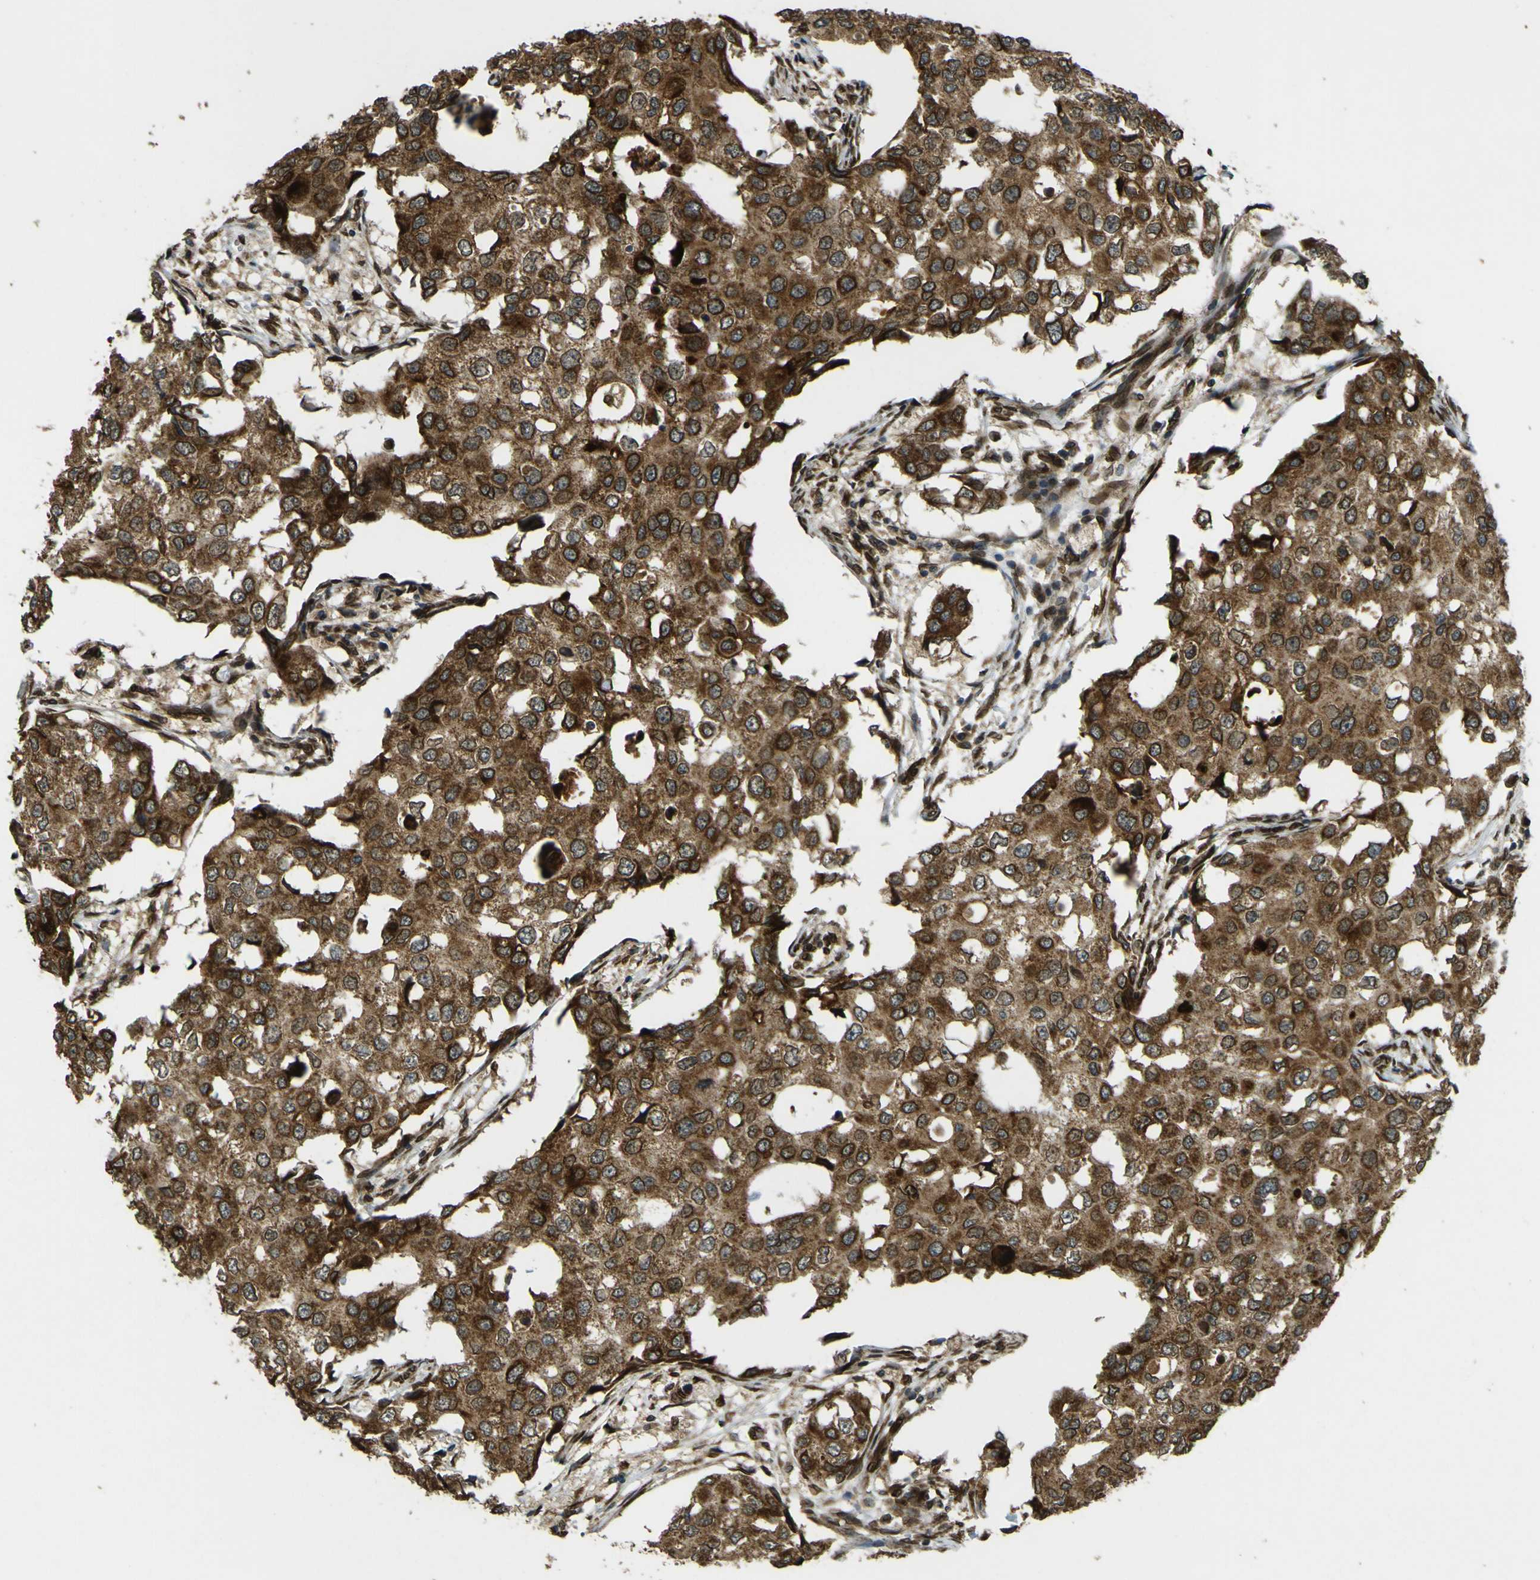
{"staining": {"intensity": "moderate", "quantity": ">75%", "location": "cytoplasmic/membranous,nuclear"}, "tissue": "breast cancer", "cell_type": "Tumor cells", "image_type": "cancer", "snomed": [{"axis": "morphology", "description": "Duct carcinoma"}, {"axis": "topography", "description": "Breast"}], "caption": "Breast cancer stained for a protein (brown) shows moderate cytoplasmic/membranous and nuclear positive positivity in about >75% of tumor cells.", "gene": "GALNT1", "patient": {"sex": "female", "age": 27}}